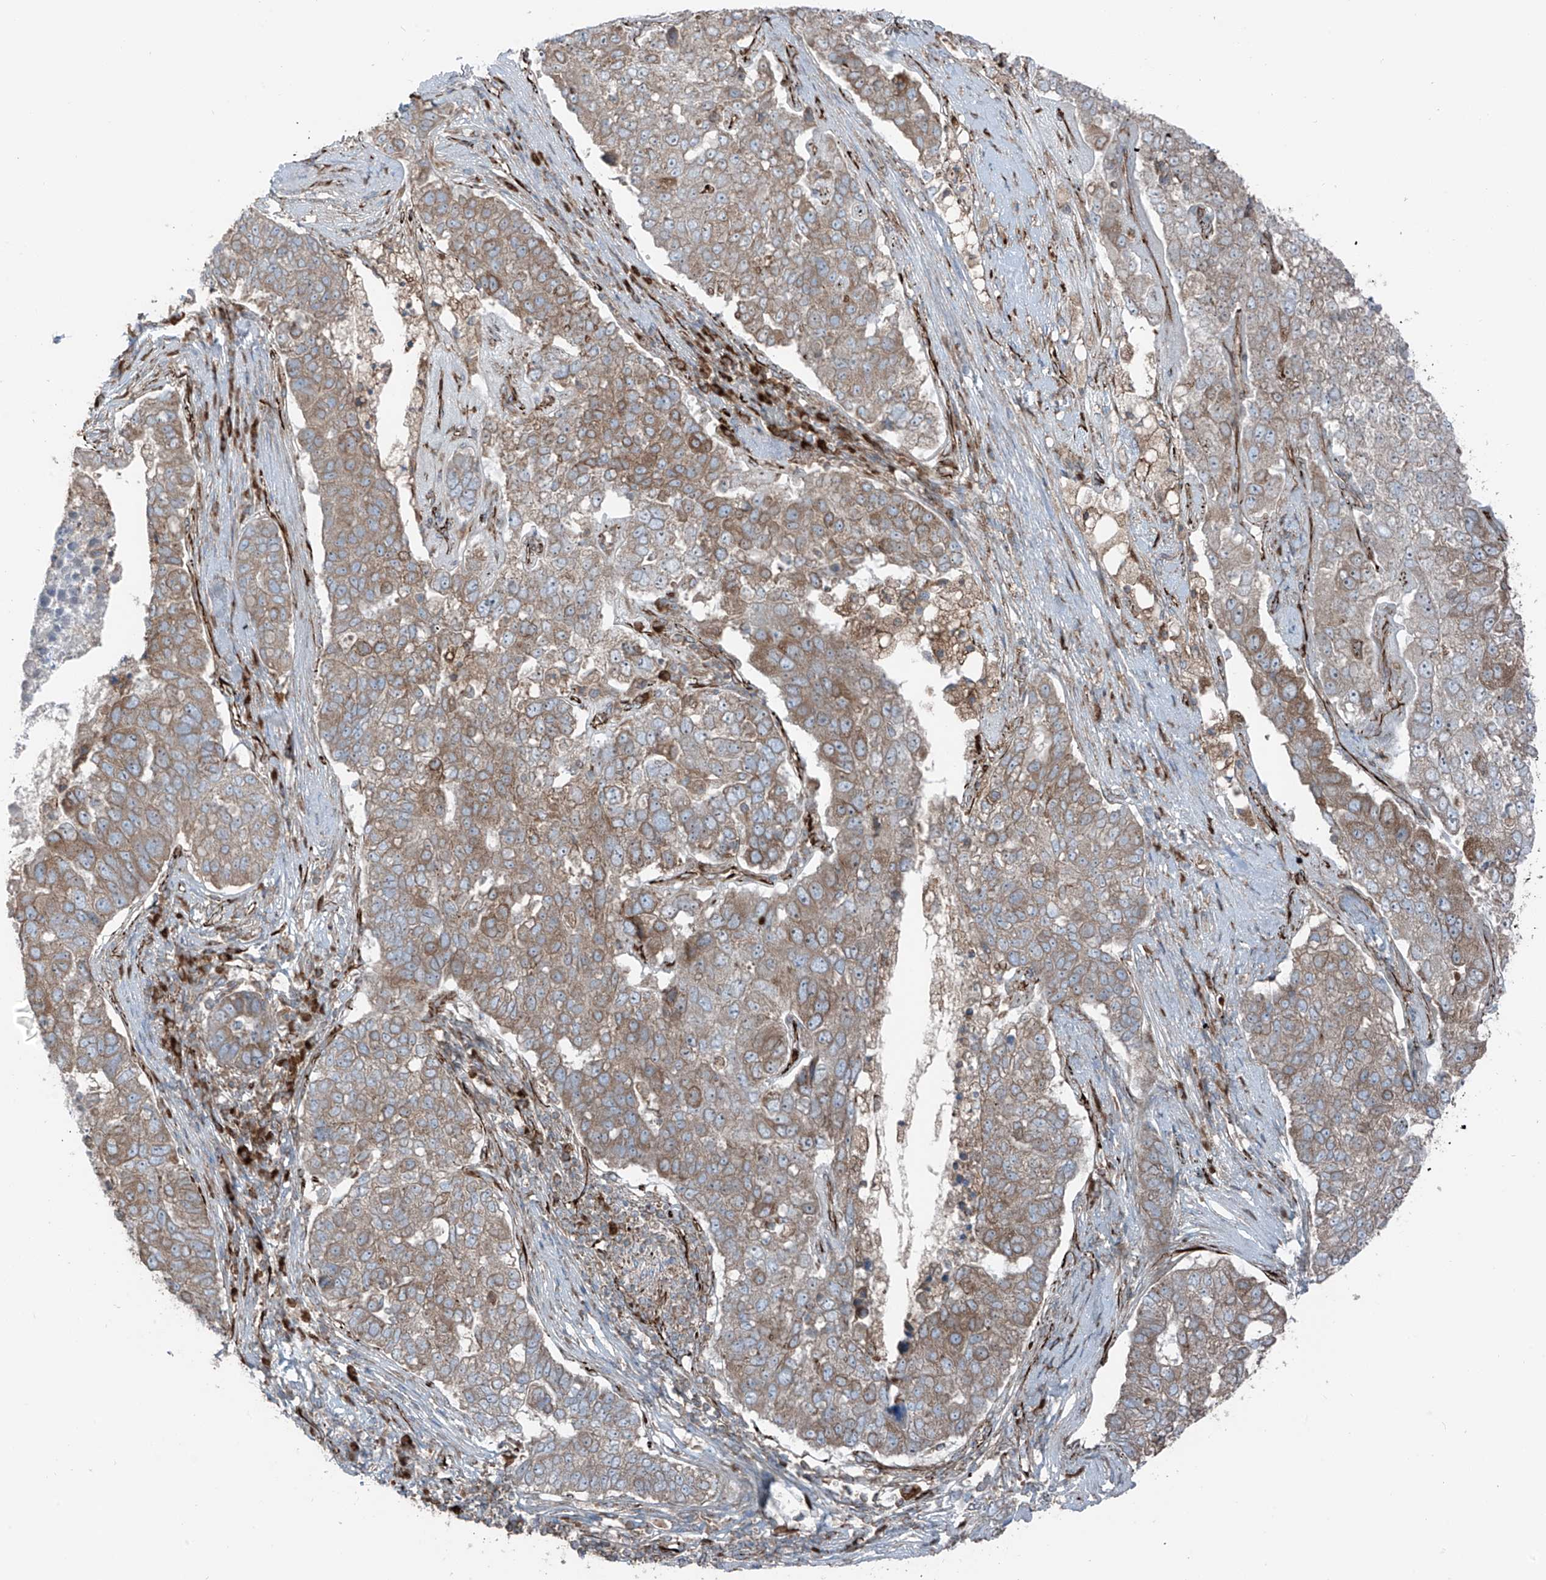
{"staining": {"intensity": "weak", "quantity": ">75%", "location": "cytoplasmic/membranous"}, "tissue": "pancreatic cancer", "cell_type": "Tumor cells", "image_type": "cancer", "snomed": [{"axis": "morphology", "description": "Adenocarcinoma, NOS"}, {"axis": "topography", "description": "Pancreas"}], "caption": "Protein staining of adenocarcinoma (pancreatic) tissue shows weak cytoplasmic/membranous positivity in approximately >75% of tumor cells.", "gene": "ERLEC1", "patient": {"sex": "female", "age": 61}}